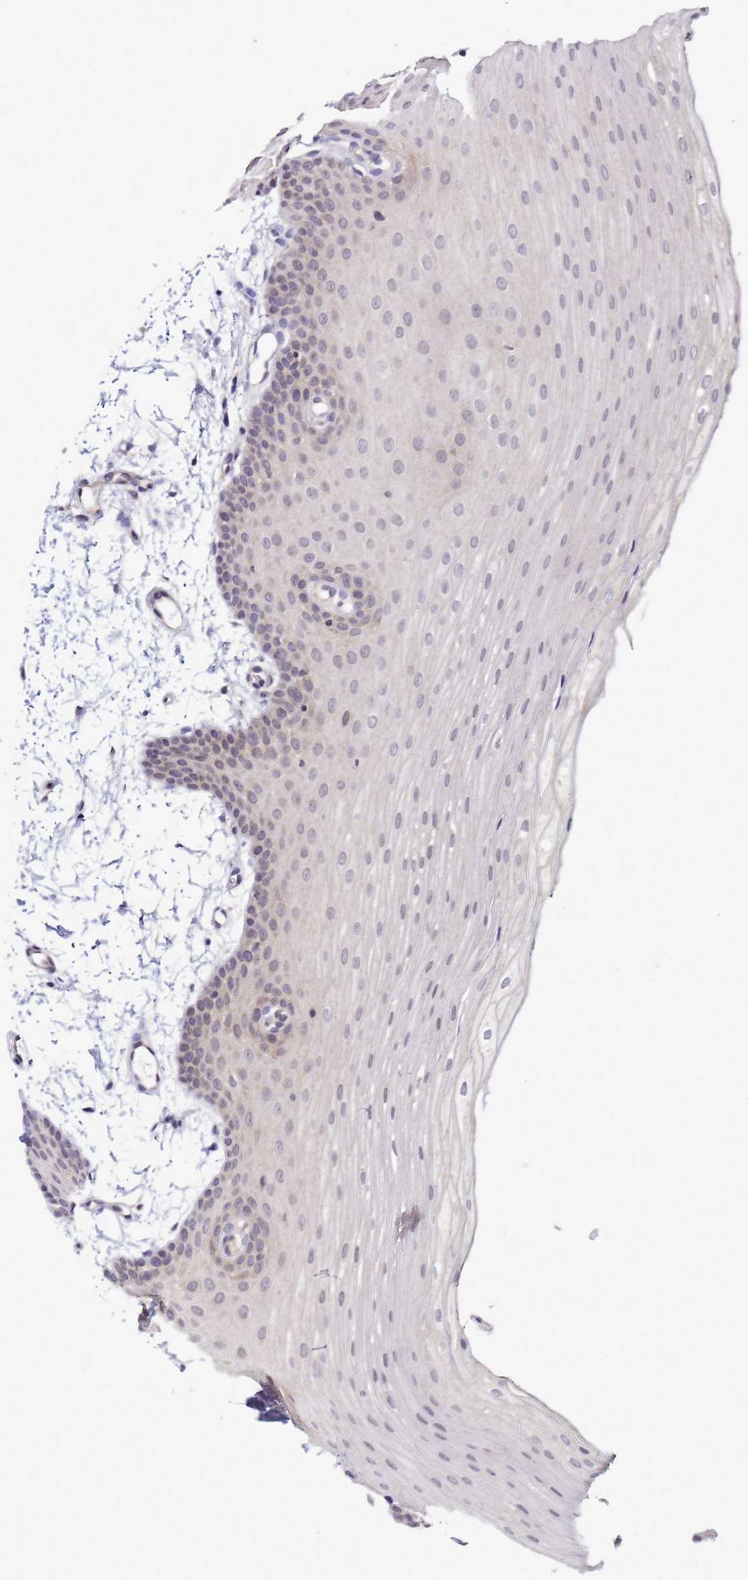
{"staining": {"intensity": "negative", "quantity": "none", "location": "none"}, "tissue": "oral mucosa", "cell_type": "Squamous epithelial cells", "image_type": "normal", "snomed": [{"axis": "morphology", "description": "Normal tissue, NOS"}, {"axis": "topography", "description": "Oral tissue"}], "caption": "Immunohistochemical staining of benign oral mucosa exhibits no significant positivity in squamous epithelial cells.", "gene": "SAT1", "patient": {"sex": "male", "age": 68}}